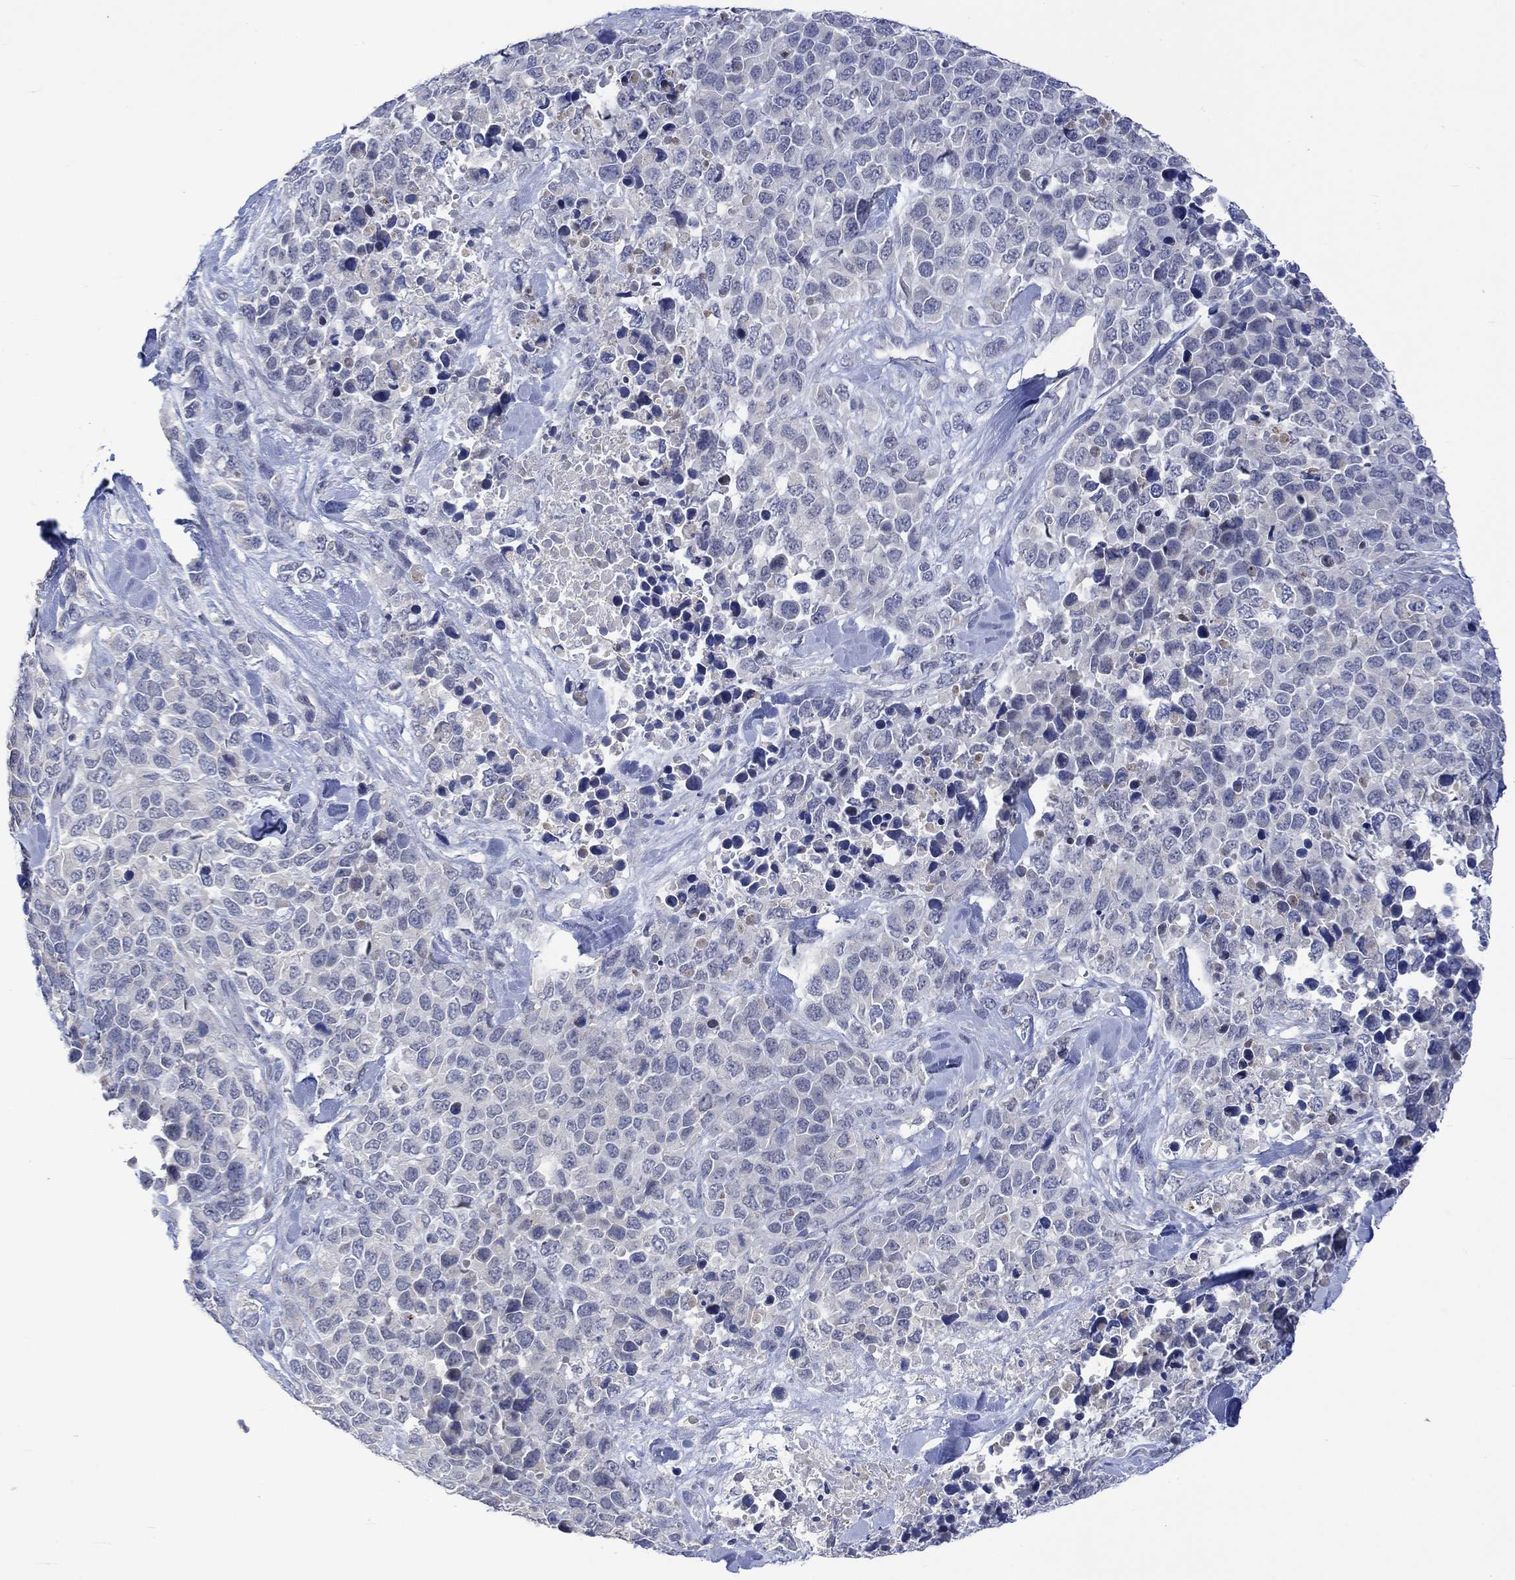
{"staining": {"intensity": "negative", "quantity": "none", "location": "none"}, "tissue": "melanoma", "cell_type": "Tumor cells", "image_type": "cancer", "snomed": [{"axis": "morphology", "description": "Malignant melanoma, Metastatic site"}, {"axis": "topography", "description": "Skin"}], "caption": "High magnification brightfield microscopy of melanoma stained with DAB (3,3'-diaminobenzidine) (brown) and counterstained with hematoxylin (blue): tumor cells show no significant expression.", "gene": "SLC48A1", "patient": {"sex": "male", "age": 84}}